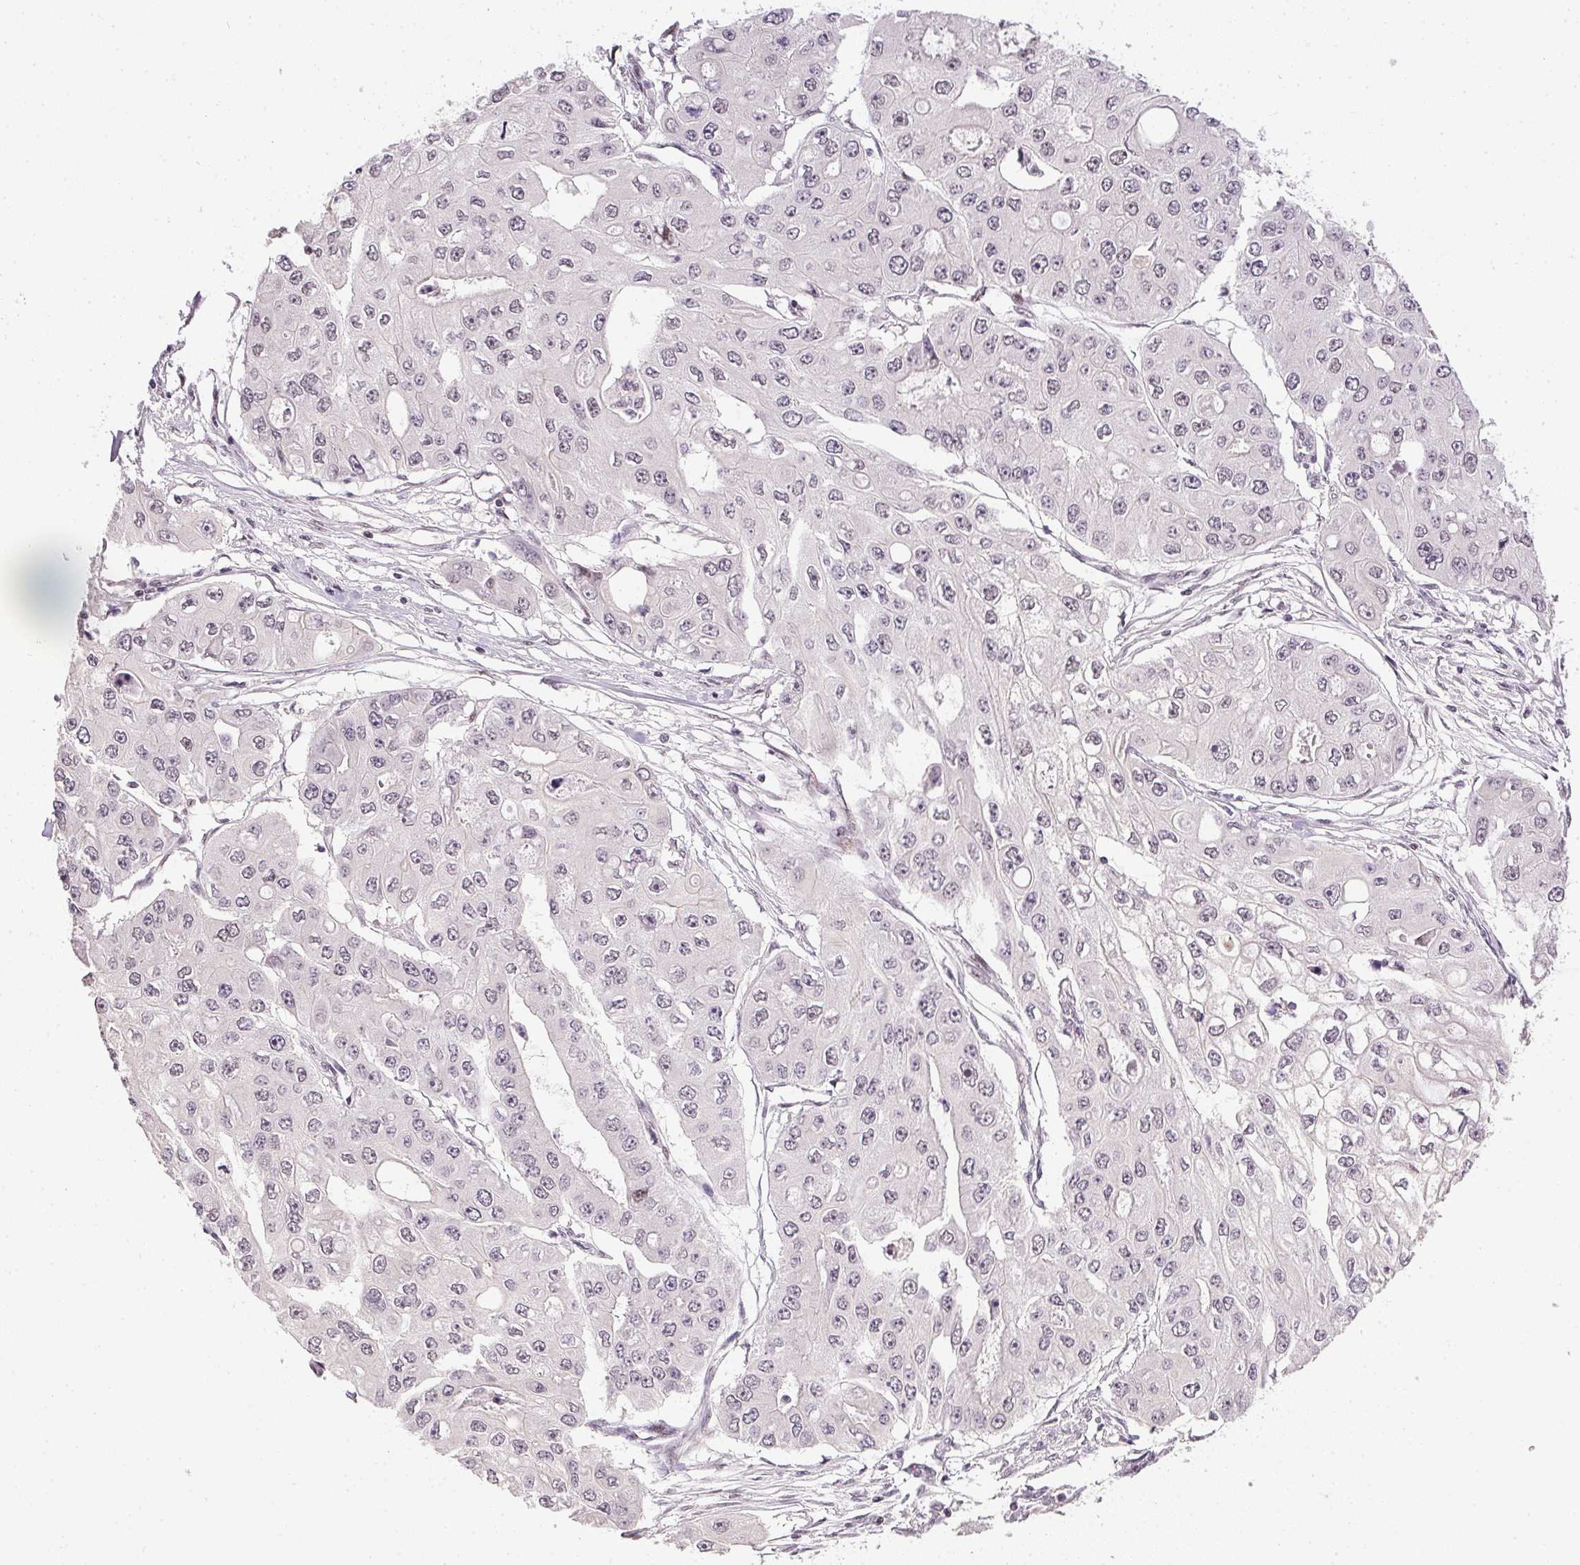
{"staining": {"intensity": "negative", "quantity": "none", "location": "none"}, "tissue": "ovarian cancer", "cell_type": "Tumor cells", "image_type": "cancer", "snomed": [{"axis": "morphology", "description": "Cystadenocarcinoma, serous, NOS"}, {"axis": "topography", "description": "Ovary"}], "caption": "Immunohistochemistry of human serous cystadenocarcinoma (ovarian) reveals no staining in tumor cells. (Brightfield microscopy of DAB IHC at high magnification).", "gene": "KDM4D", "patient": {"sex": "female", "age": 56}}